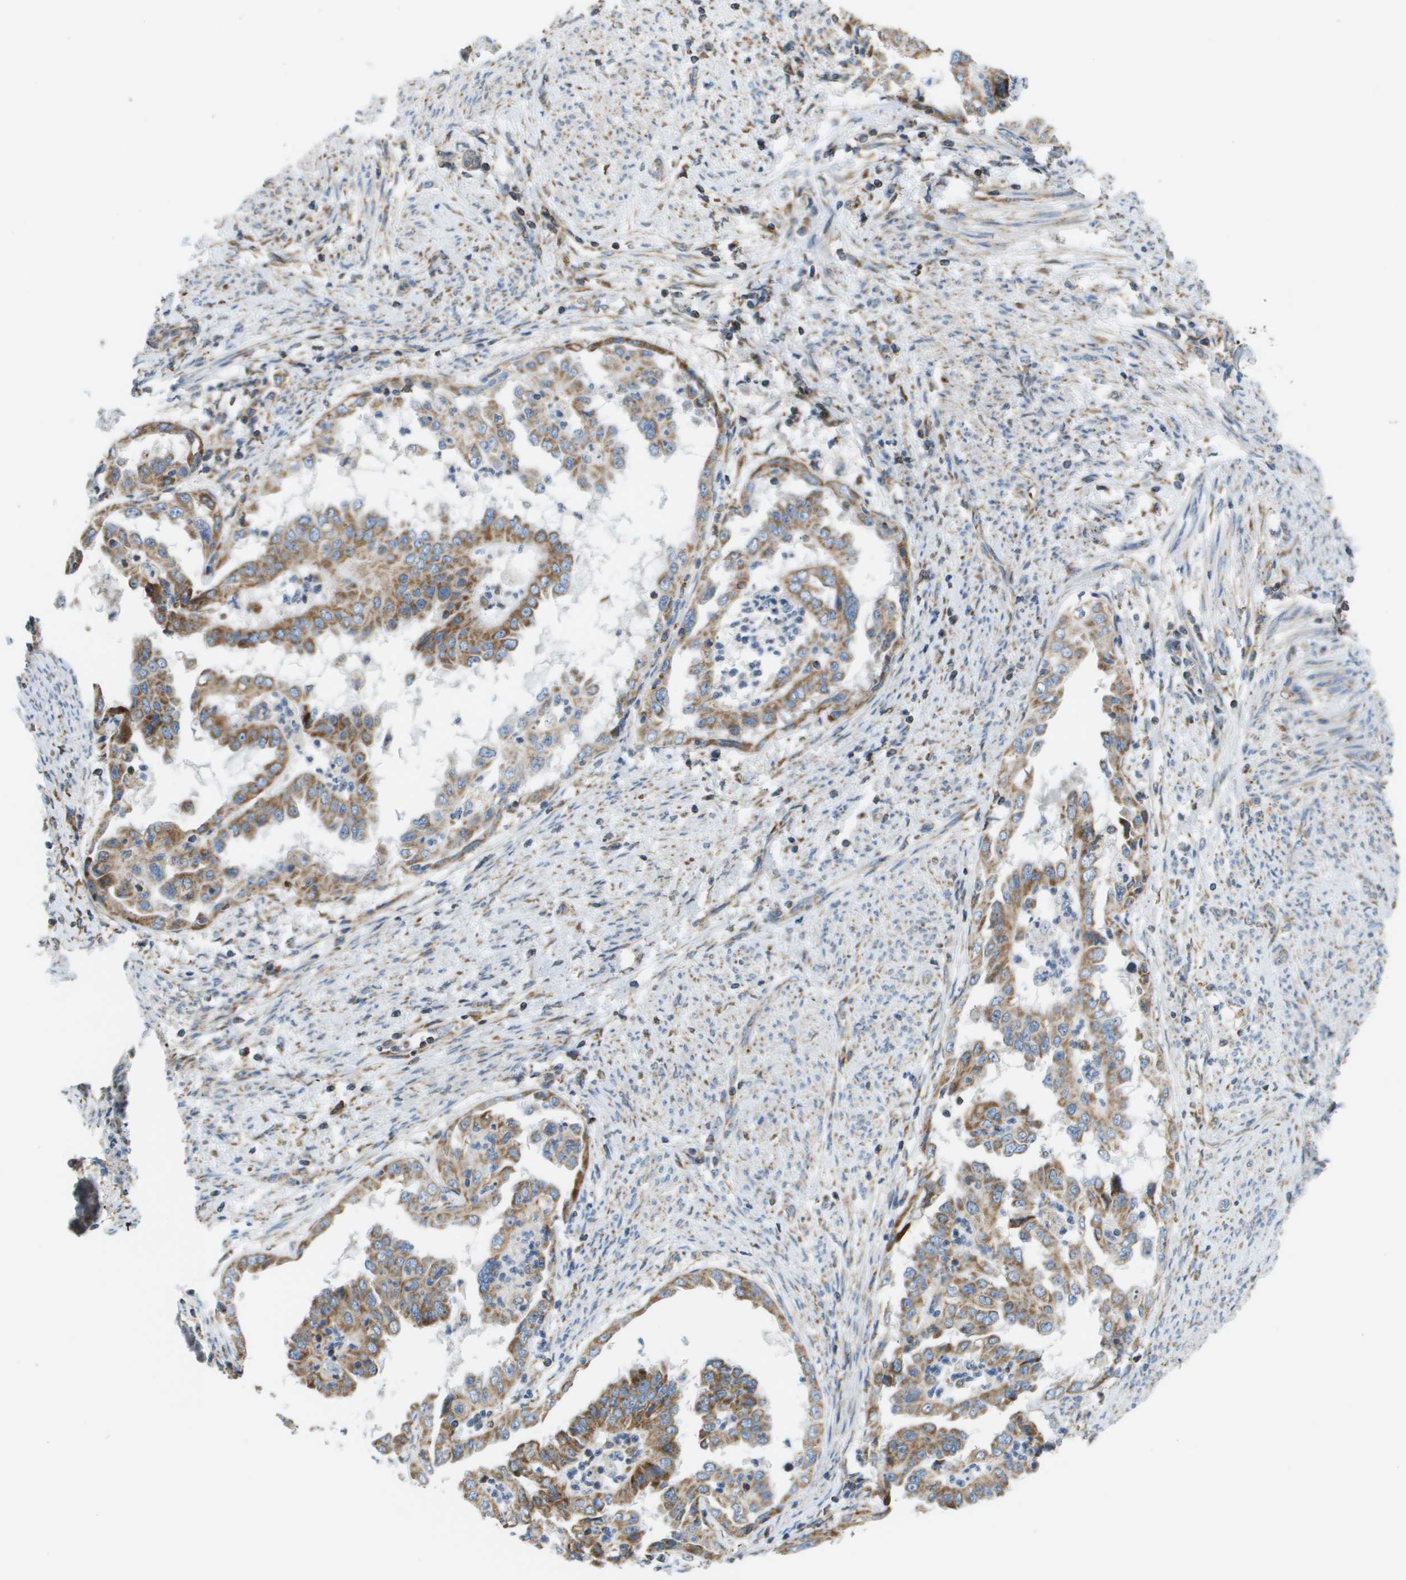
{"staining": {"intensity": "moderate", "quantity": ">75%", "location": "cytoplasmic/membranous"}, "tissue": "endometrial cancer", "cell_type": "Tumor cells", "image_type": "cancer", "snomed": [{"axis": "morphology", "description": "Adenocarcinoma, NOS"}, {"axis": "topography", "description": "Endometrium"}], "caption": "Protein expression by immunohistochemistry (IHC) displays moderate cytoplasmic/membranous positivity in approximately >75% of tumor cells in endometrial cancer.", "gene": "TAOK3", "patient": {"sex": "female", "age": 85}}